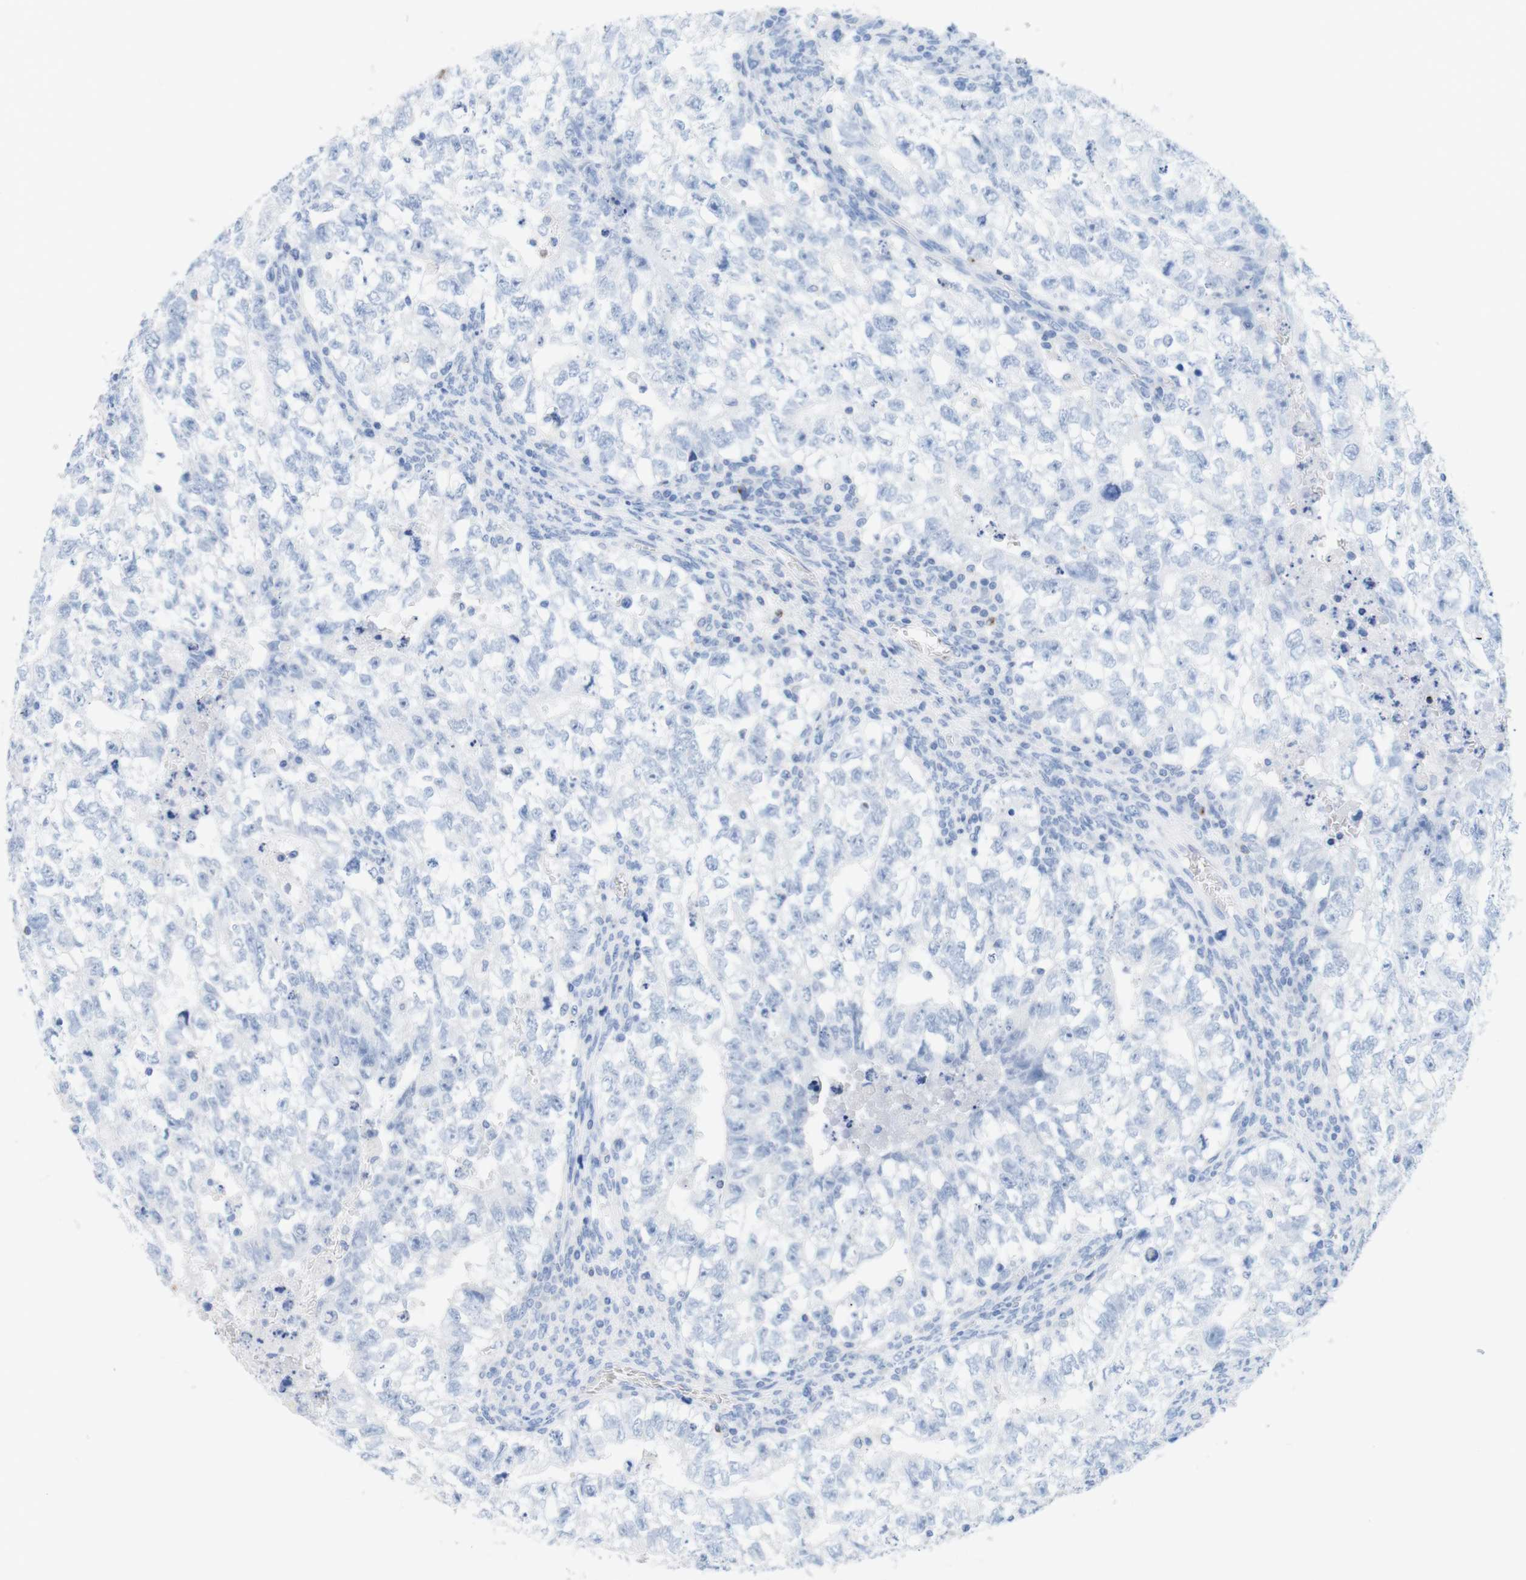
{"staining": {"intensity": "negative", "quantity": "none", "location": "none"}, "tissue": "testis cancer", "cell_type": "Tumor cells", "image_type": "cancer", "snomed": [{"axis": "morphology", "description": "Seminoma, NOS"}, {"axis": "morphology", "description": "Carcinoma, Embryonal, NOS"}, {"axis": "topography", "description": "Testis"}], "caption": "Immunohistochemistry photomicrograph of neoplastic tissue: human testis cancer stained with DAB (3,3'-diaminobenzidine) displays no significant protein staining in tumor cells.", "gene": "LAG3", "patient": {"sex": "male", "age": 38}}